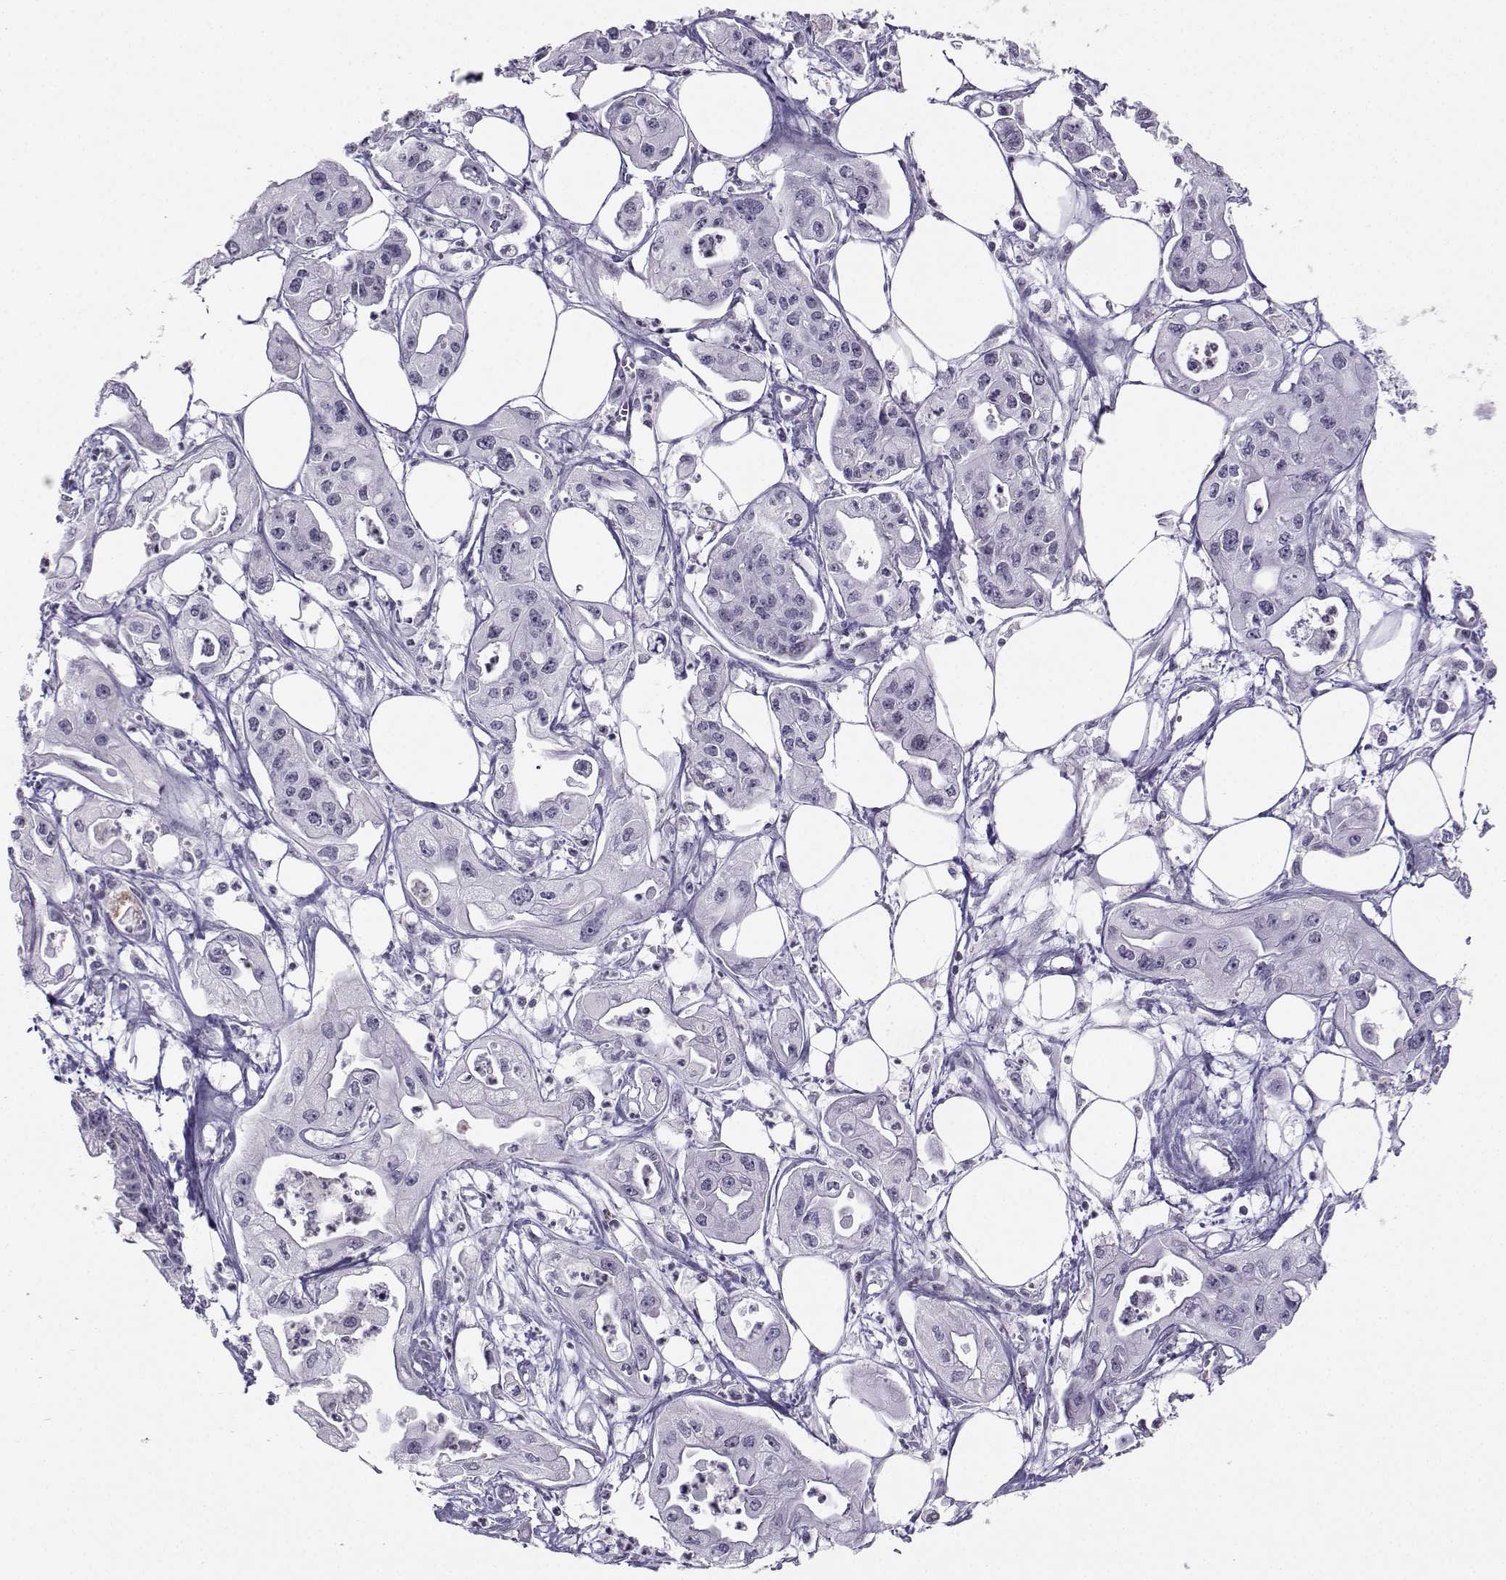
{"staining": {"intensity": "negative", "quantity": "none", "location": "none"}, "tissue": "pancreatic cancer", "cell_type": "Tumor cells", "image_type": "cancer", "snomed": [{"axis": "morphology", "description": "Adenocarcinoma, NOS"}, {"axis": "topography", "description": "Pancreas"}], "caption": "Immunohistochemical staining of human pancreatic cancer exhibits no significant staining in tumor cells. The staining was performed using DAB (3,3'-diaminobenzidine) to visualize the protein expression in brown, while the nuclei were stained in blue with hematoxylin (Magnification: 20x).", "gene": "LHX1", "patient": {"sex": "male", "age": 70}}